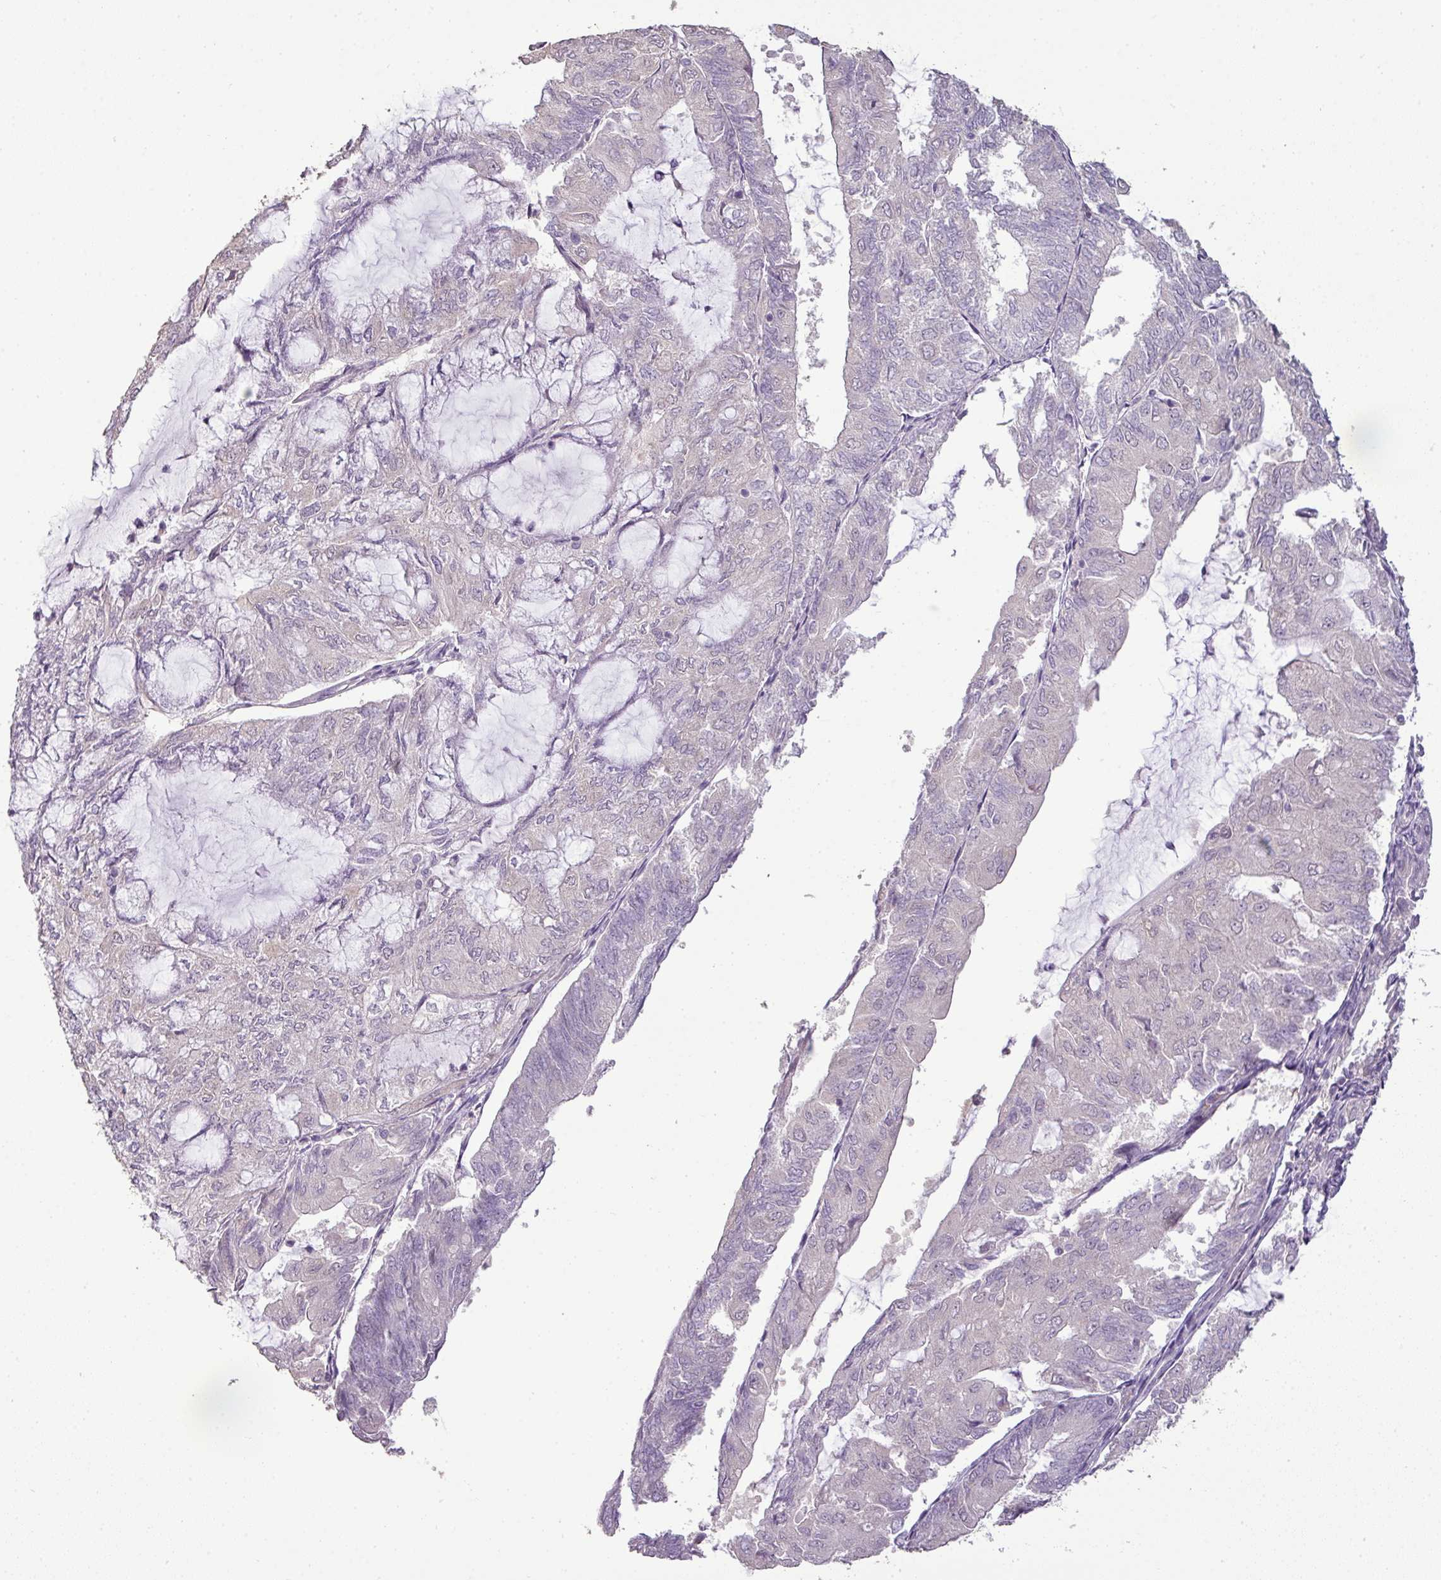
{"staining": {"intensity": "negative", "quantity": "none", "location": "none"}, "tissue": "endometrial cancer", "cell_type": "Tumor cells", "image_type": "cancer", "snomed": [{"axis": "morphology", "description": "Adenocarcinoma, NOS"}, {"axis": "topography", "description": "Endometrium"}], "caption": "This is a photomicrograph of immunohistochemistry (IHC) staining of endometrial adenocarcinoma, which shows no staining in tumor cells. The staining was performed using DAB to visualize the protein expression in brown, while the nuclei were stained in blue with hematoxylin (Magnification: 20x).", "gene": "LY9", "patient": {"sex": "female", "age": 81}}